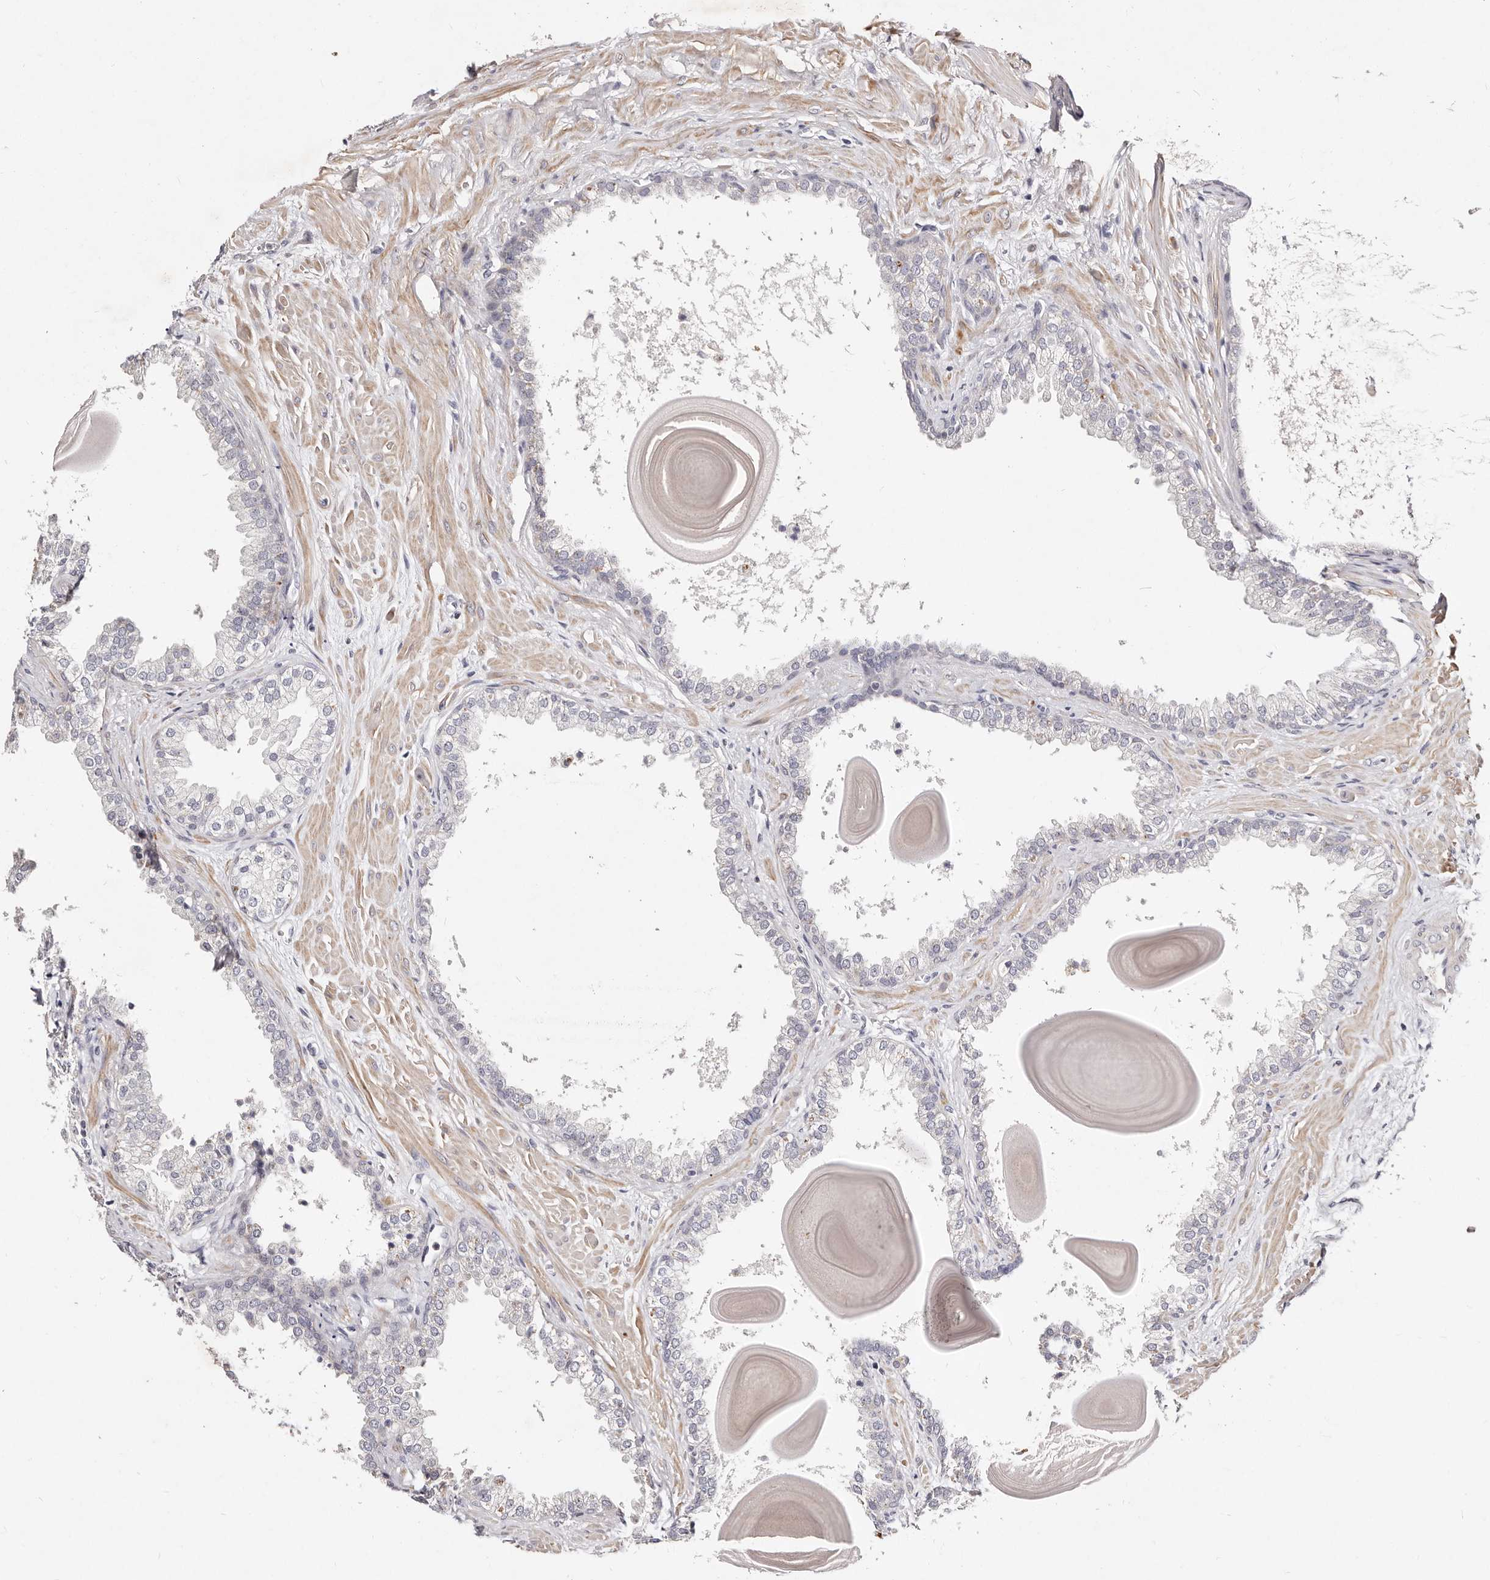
{"staining": {"intensity": "negative", "quantity": "none", "location": "none"}, "tissue": "prostate", "cell_type": "Glandular cells", "image_type": "normal", "snomed": [{"axis": "morphology", "description": "Normal tissue, NOS"}, {"axis": "topography", "description": "Prostate"}], "caption": "Prostate stained for a protein using IHC demonstrates no expression glandular cells.", "gene": "MRPS33", "patient": {"sex": "male", "age": 48}}